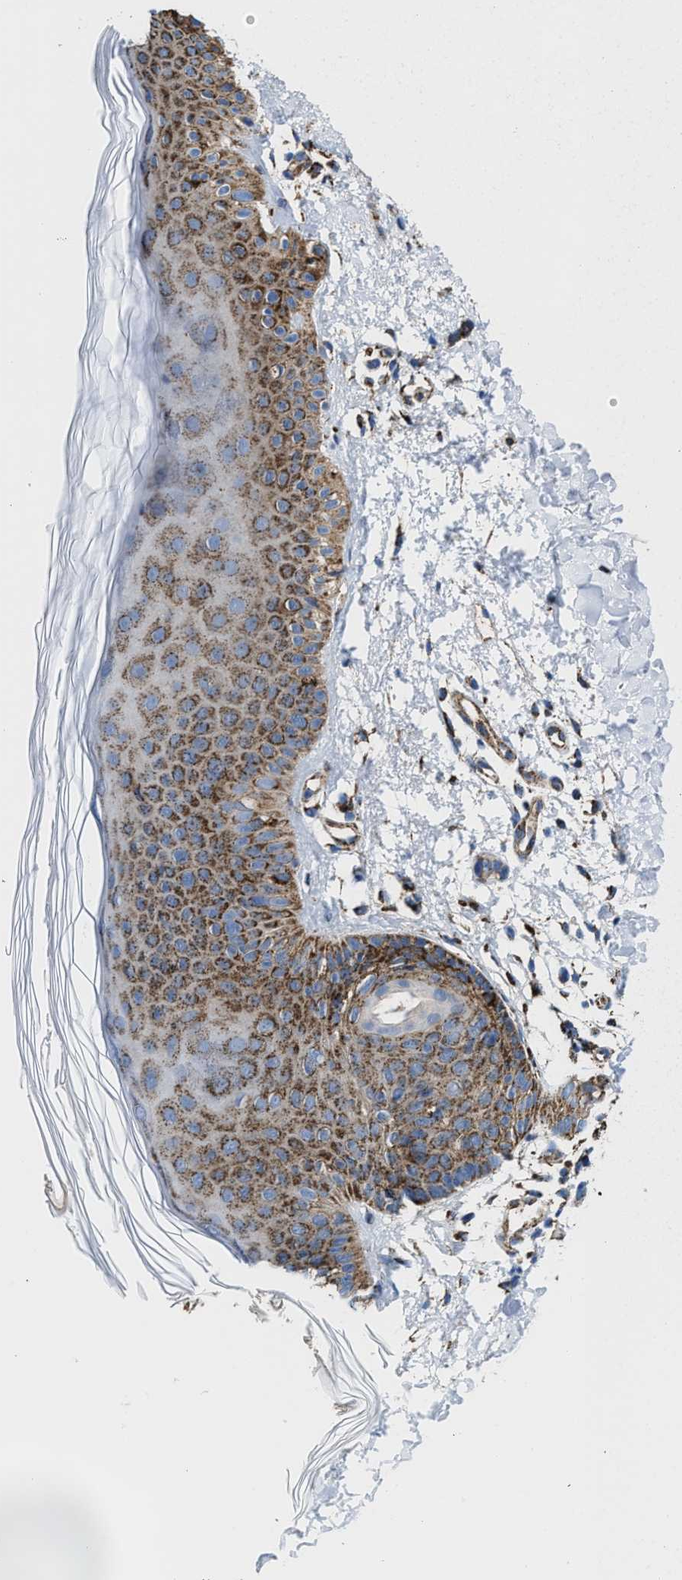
{"staining": {"intensity": "strong", "quantity": ">75%", "location": "cytoplasmic/membranous"}, "tissue": "skin", "cell_type": "Fibroblasts", "image_type": "normal", "snomed": [{"axis": "morphology", "description": "Normal tissue, NOS"}, {"axis": "morphology", "description": "Malignant melanoma, NOS"}, {"axis": "topography", "description": "Skin"}], "caption": "Protein staining by immunohistochemistry (IHC) displays strong cytoplasmic/membranous staining in approximately >75% of fibroblasts in benign skin. Nuclei are stained in blue.", "gene": "ALDH1B1", "patient": {"sex": "male", "age": 83}}